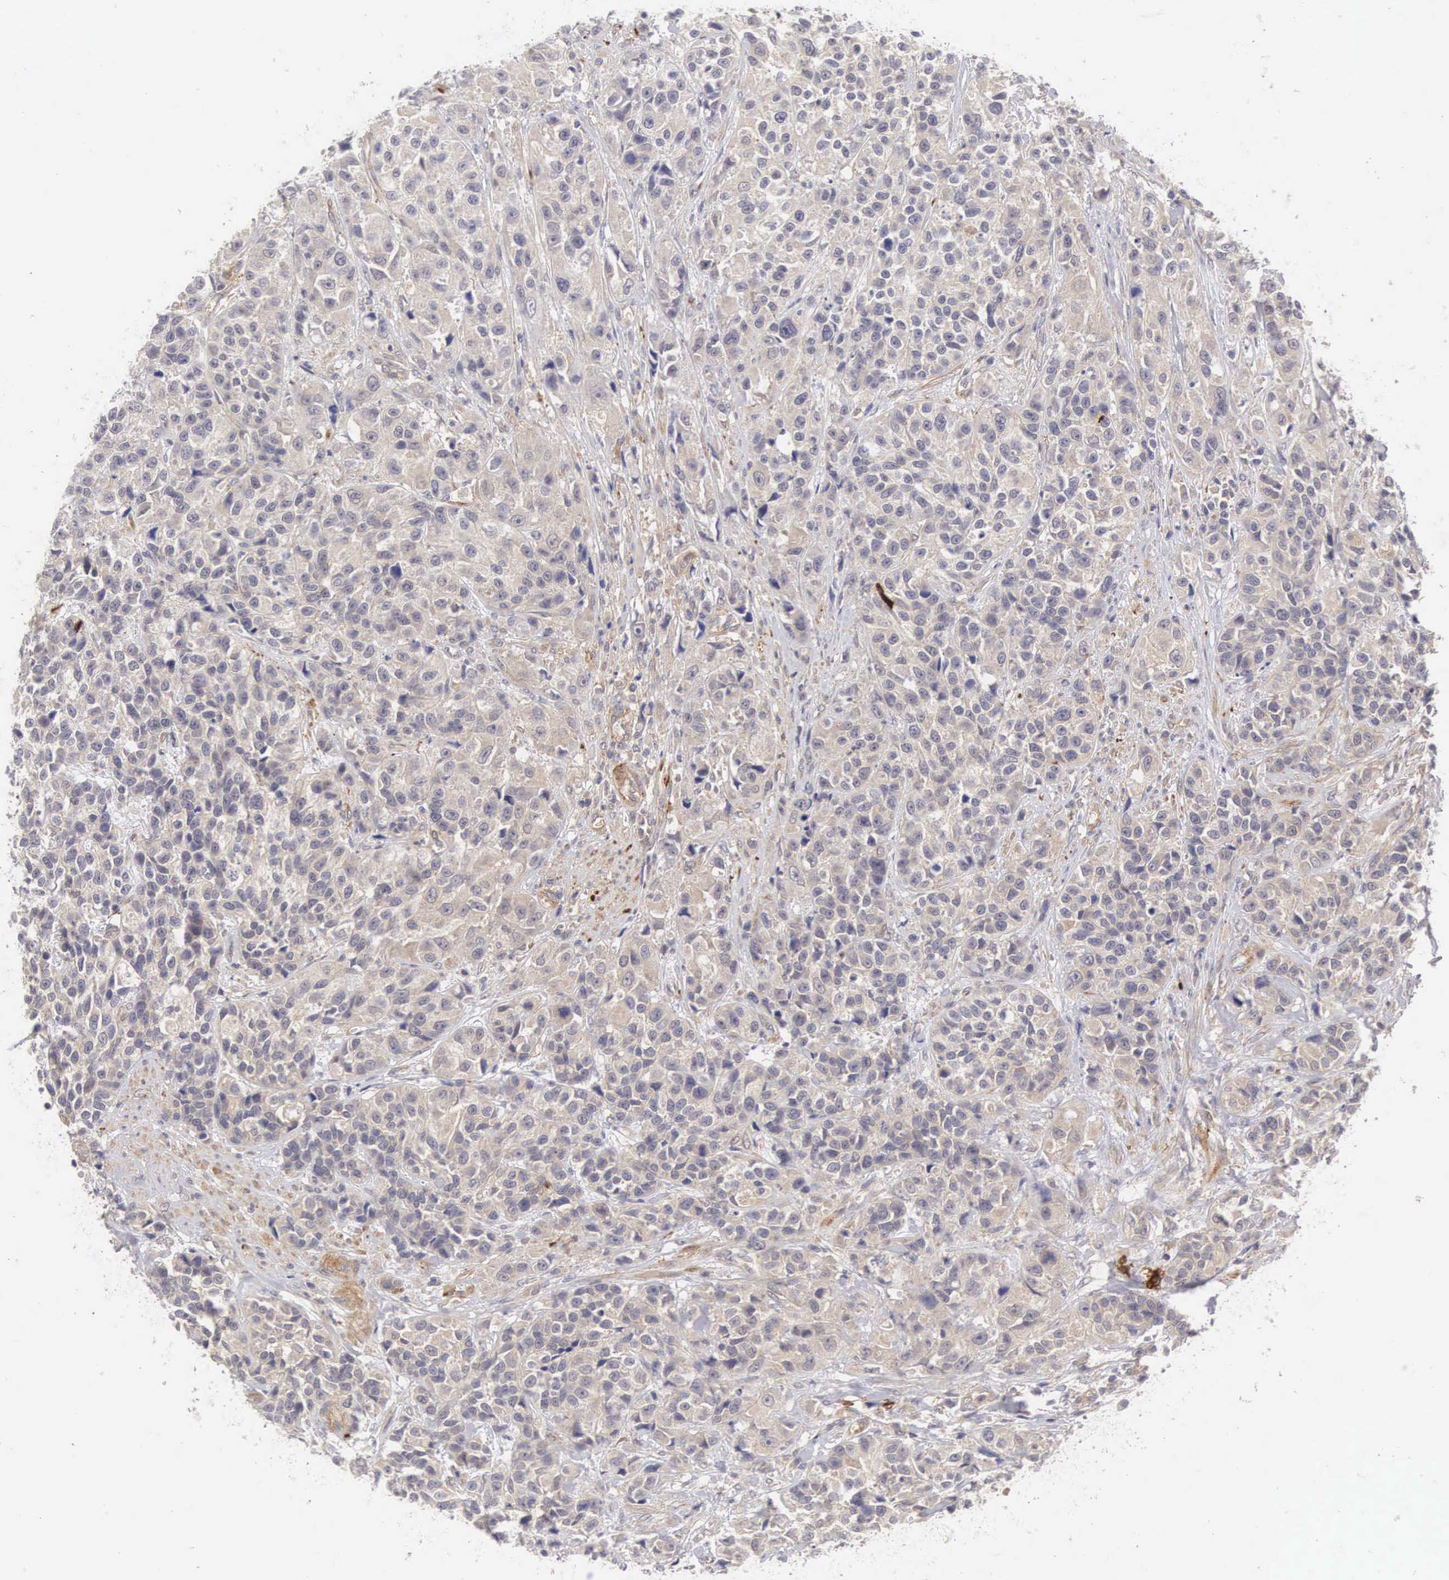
{"staining": {"intensity": "weak", "quantity": "25%-75%", "location": "cytoplasmic/membranous"}, "tissue": "urothelial cancer", "cell_type": "Tumor cells", "image_type": "cancer", "snomed": [{"axis": "morphology", "description": "Urothelial carcinoma, High grade"}, {"axis": "topography", "description": "Urinary bladder"}], "caption": "A photomicrograph showing weak cytoplasmic/membranous staining in about 25%-75% of tumor cells in urothelial carcinoma (high-grade), as visualized by brown immunohistochemical staining.", "gene": "CD1A", "patient": {"sex": "female", "age": 81}}